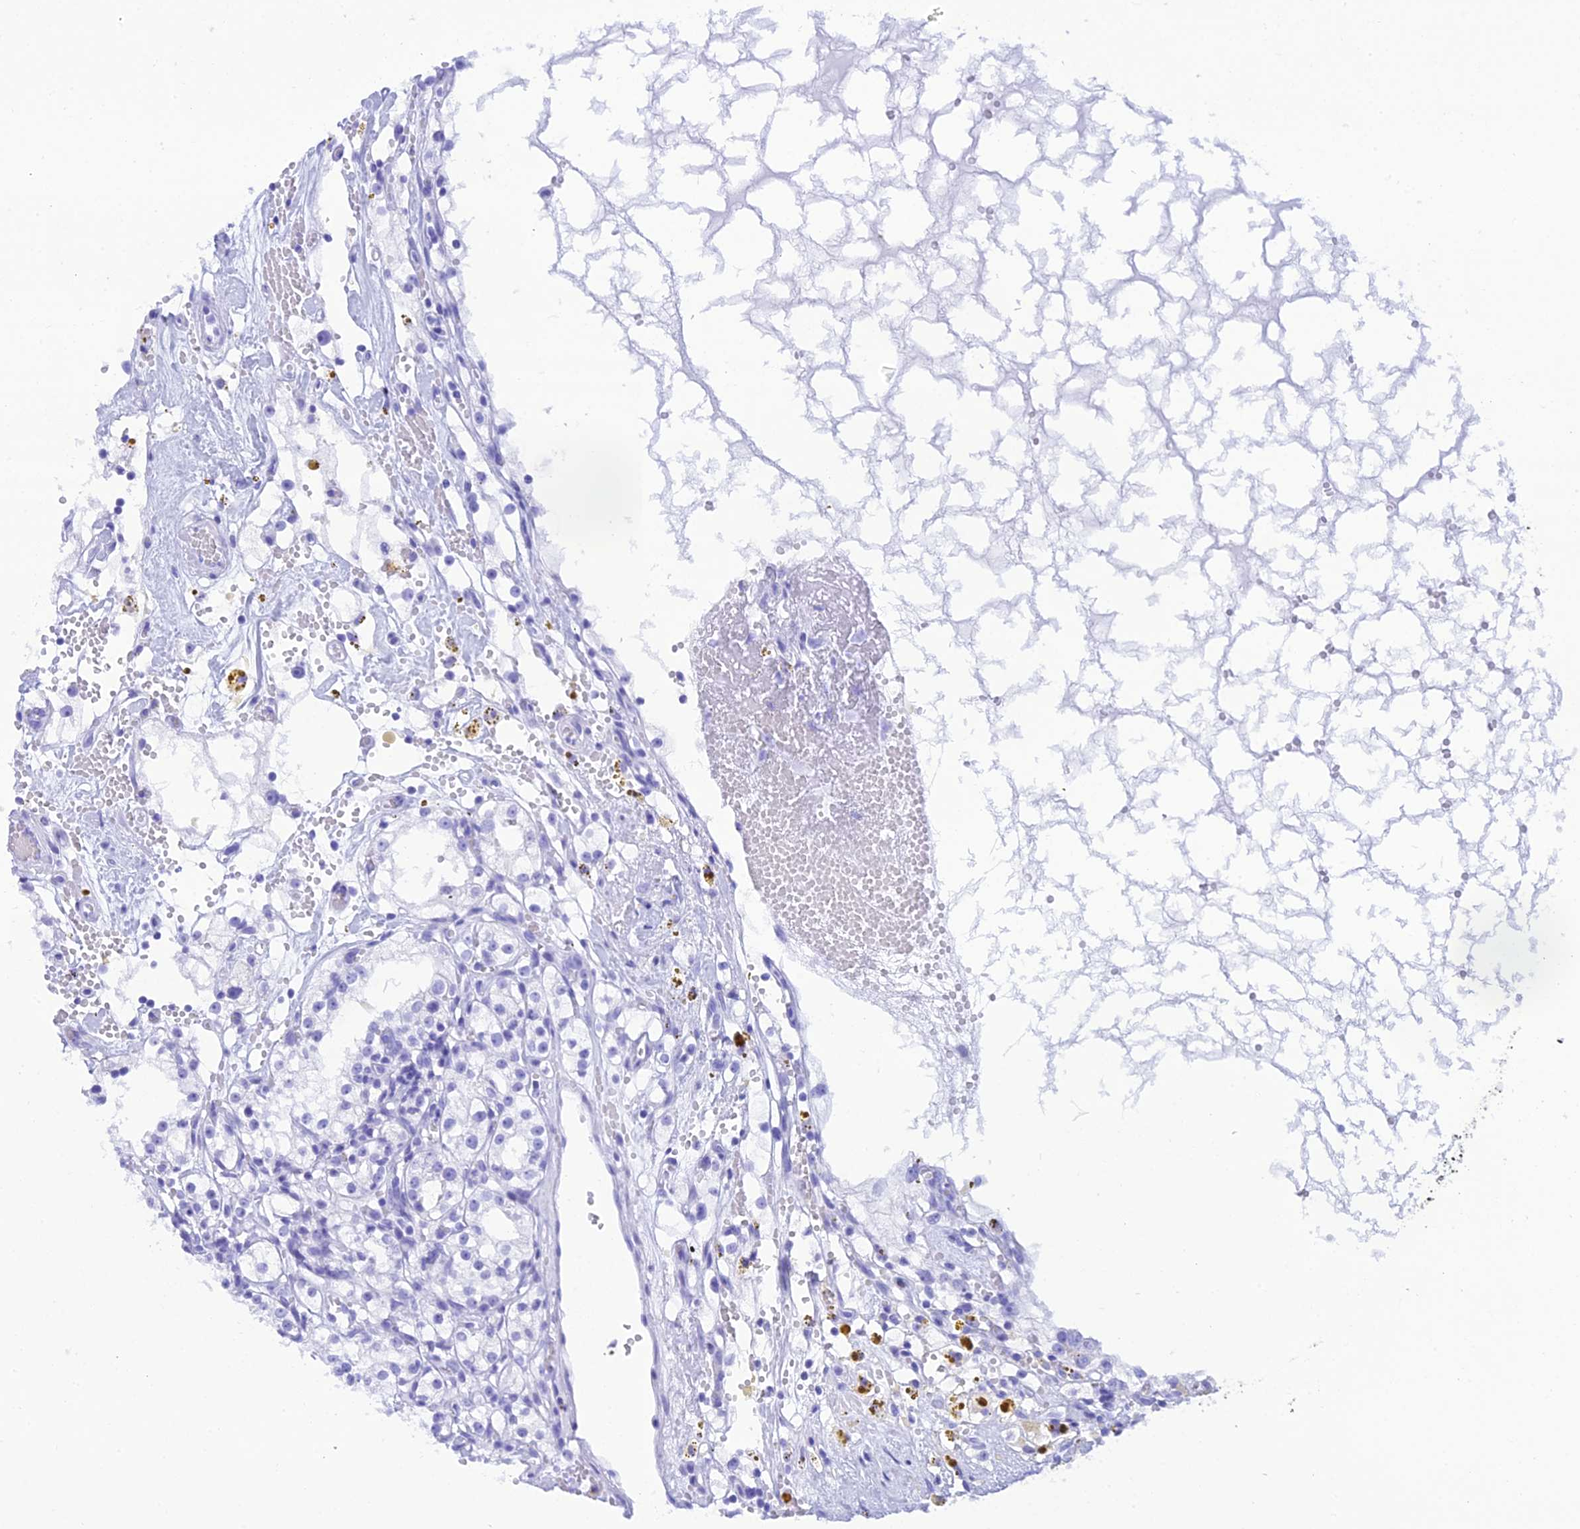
{"staining": {"intensity": "negative", "quantity": "none", "location": "none"}, "tissue": "renal cancer", "cell_type": "Tumor cells", "image_type": "cancer", "snomed": [{"axis": "morphology", "description": "Adenocarcinoma, NOS"}, {"axis": "topography", "description": "Kidney"}], "caption": "IHC histopathology image of neoplastic tissue: renal cancer stained with DAB (3,3'-diaminobenzidine) shows no significant protein staining in tumor cells. The staining was performed using DAB (3,3'-diaminobenzidine) to visualize the protein expression in brown, while the nuclei were stained in blue with hematoxylin (Magnification: 20x).", "gene": "CLCN7", "patient": {"sex": "male", "age": 56}}